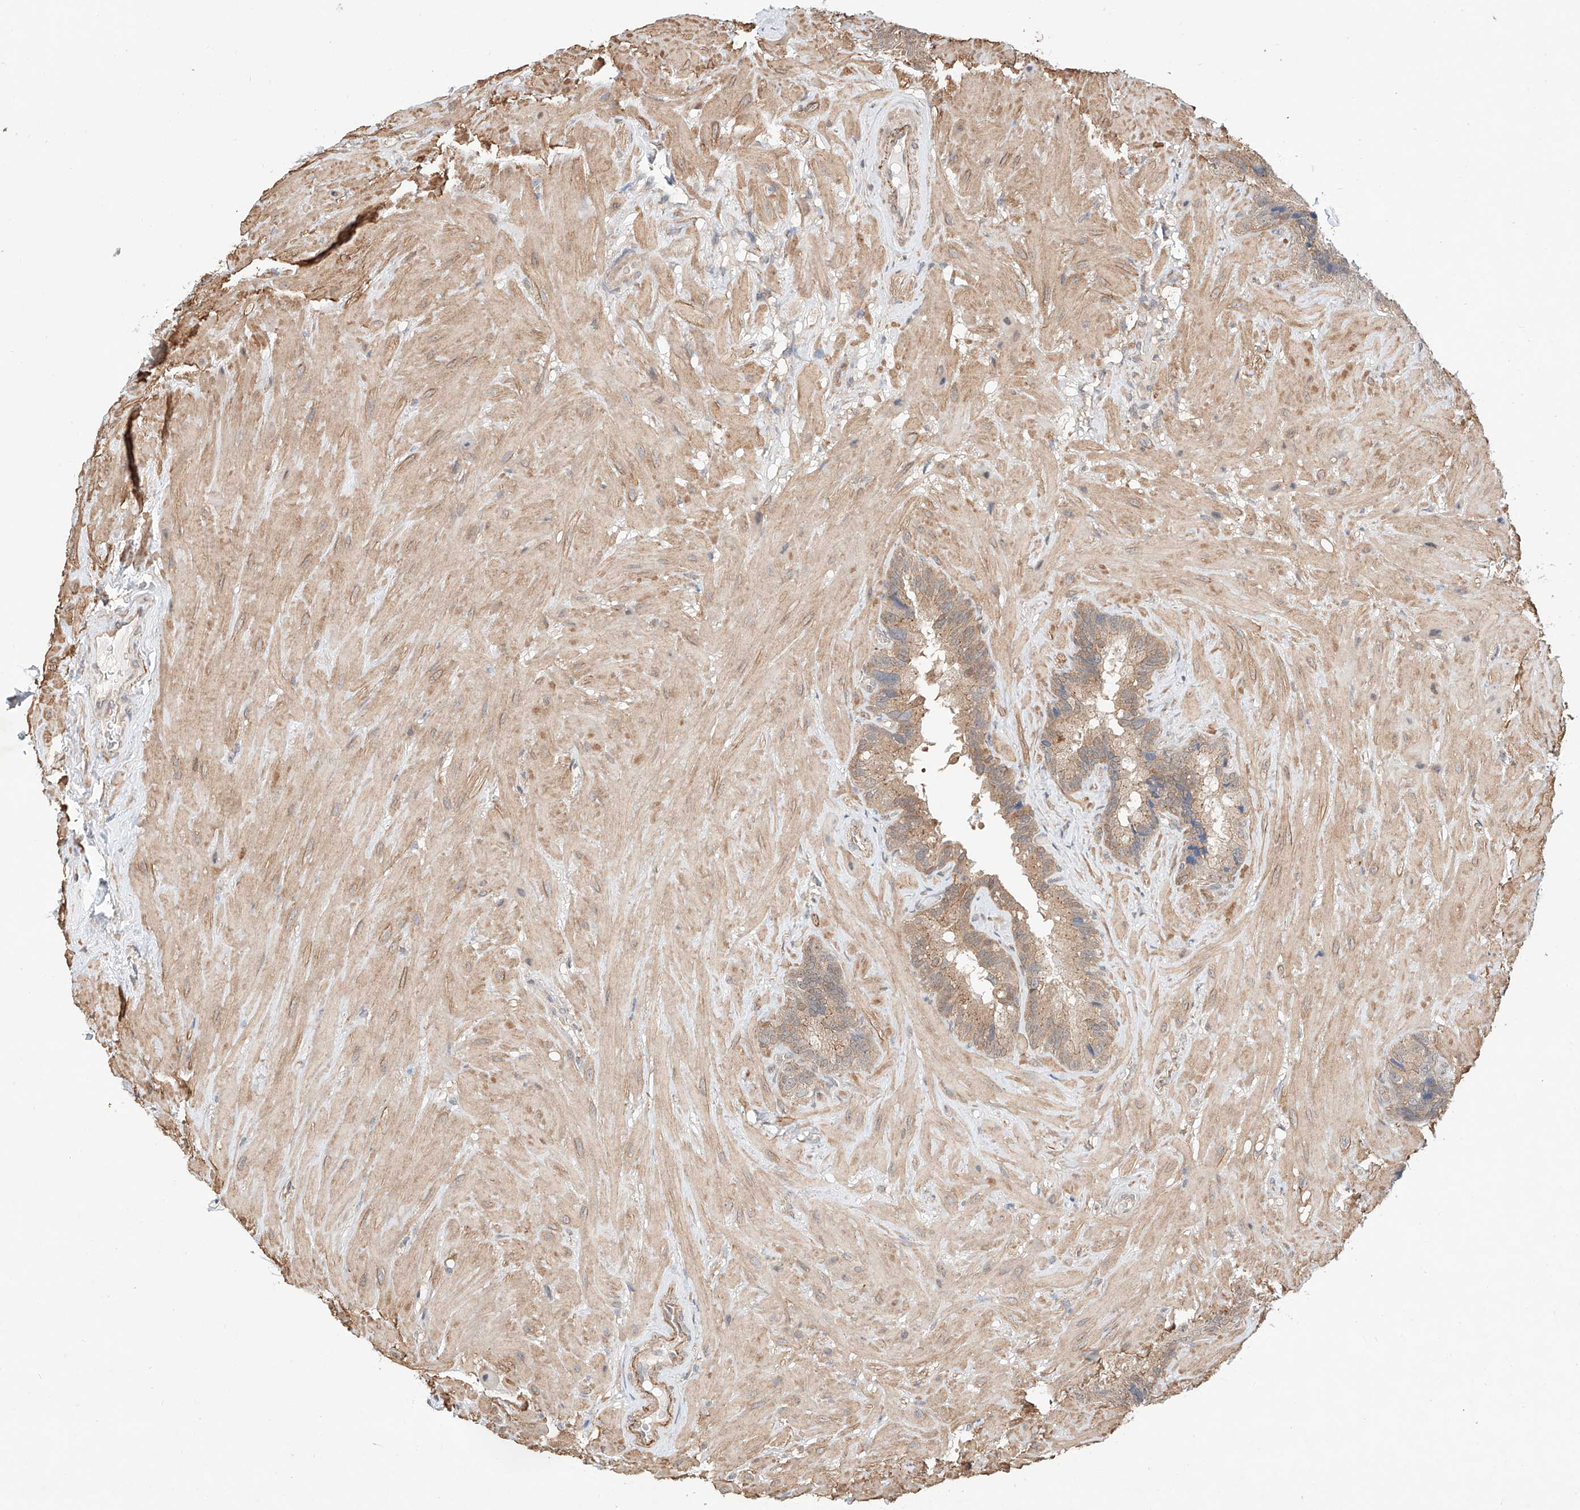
{"staining": {"intensity": "moderate", "quantity": ">75%", "location": "cytoplasmic/membranous"}, "tissue": "seminal vesicle", "cell_type": "Glandular cells", "image_type": "normal", "snomed": [{"axis": "morphology", "description": "Normal tissue, NOS"}, {"axis": "topography", "description": "Prostate"}, {"axis": "topography", "description": "Seminal veicle"}], "caption": "Immunohistochemical staining of unremarkable seminal vesicle displays medium levels of moderate cytoplasmic/membranous positivity in about >75% of glandular cells. (brown staining indicates protein expression, while blue staining denotes nuclei).", "gene": "TSR2", "patient": {"sex": "male", "age": 68}}